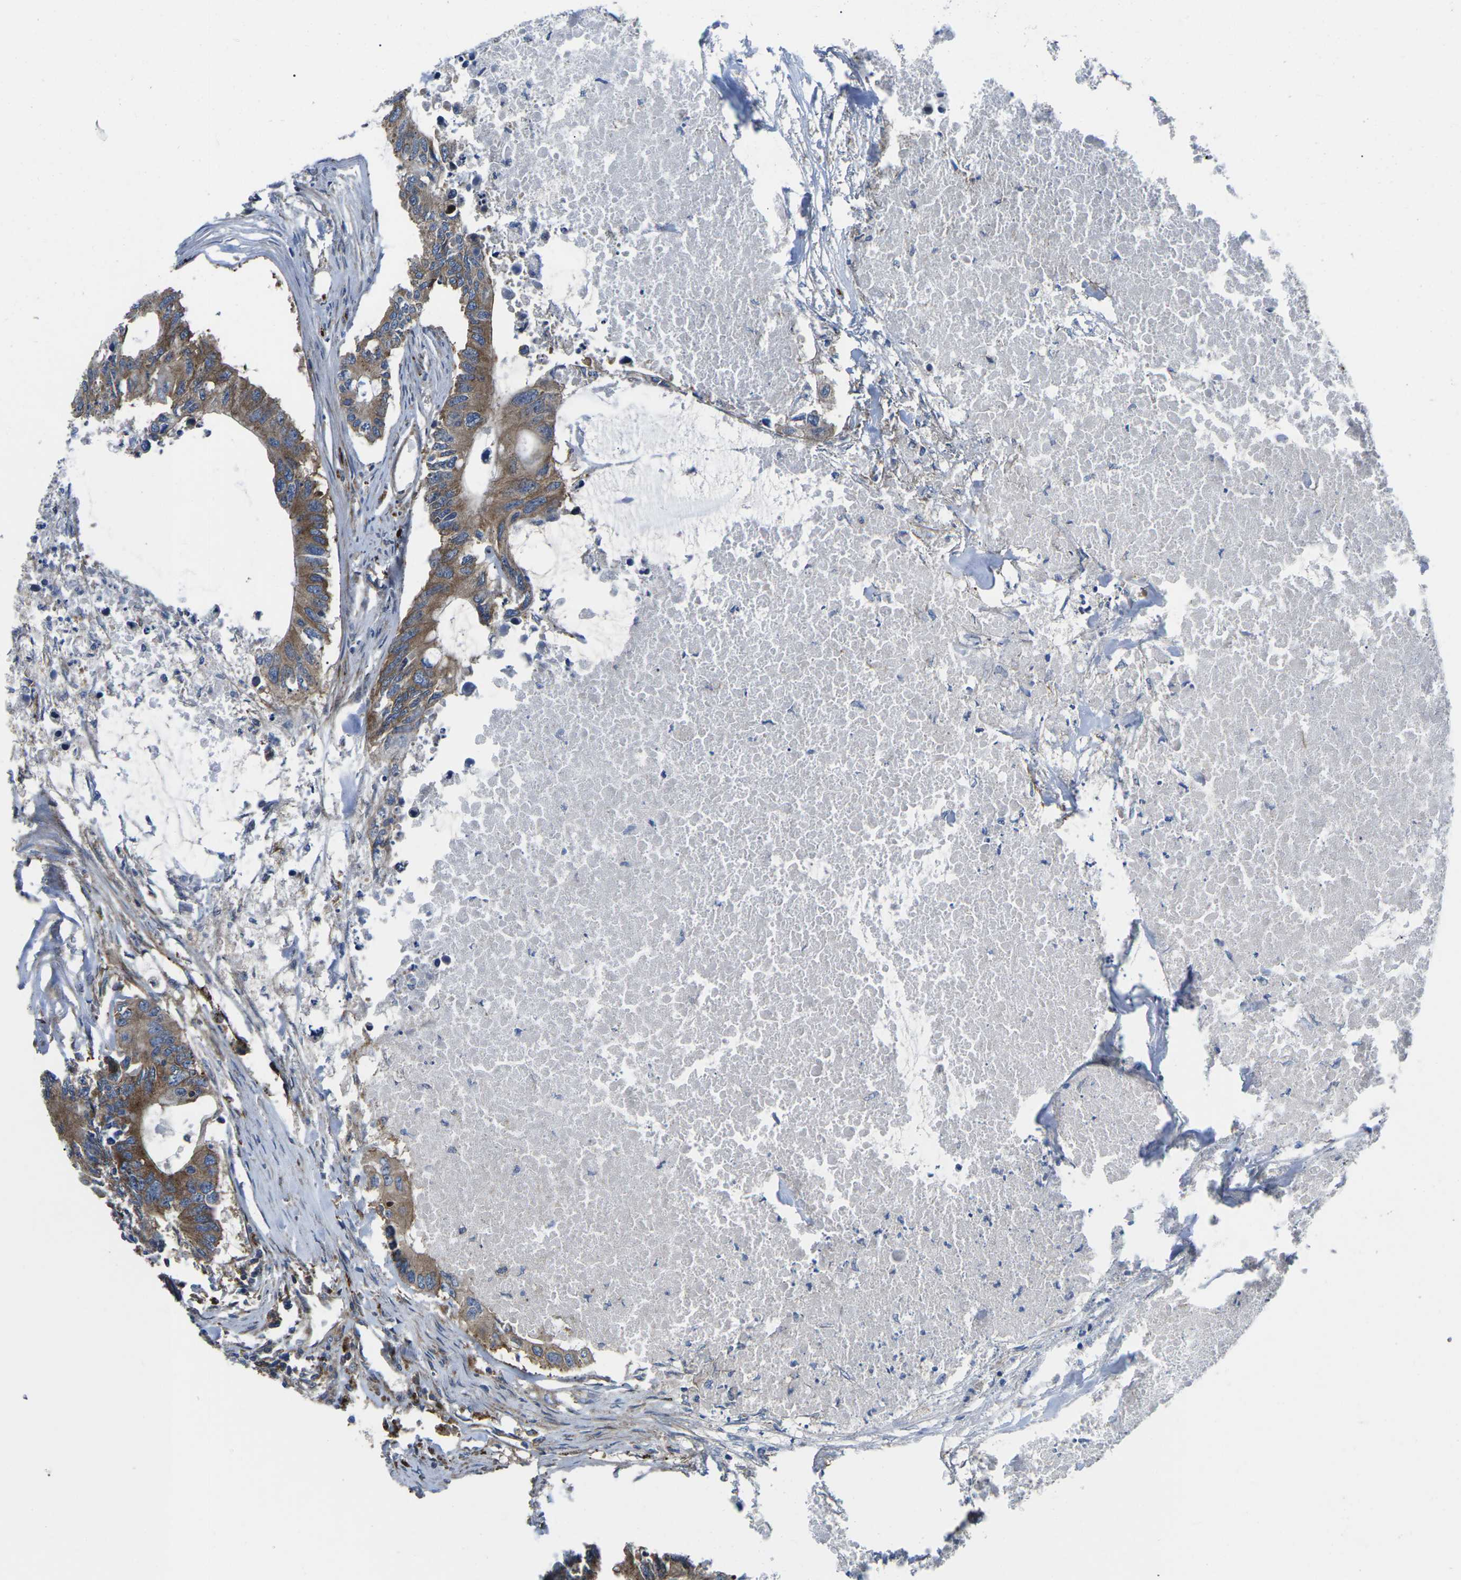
{"staining": {"intensity": "moderate", "quantity": ">75%", "location": "cytoplasmic/membranous"}, "tissue": "colorectal cancer", "cell_type": "Tumor cells", "image_type": "cancer", "snomed": [{"axis": "morphology", "description": "Adenocarcinoma, NOS"}, {"axis": "topography", "description": "Colon"}], "caption": "Immunohistochemical staining of adenocarcinoma (colorectal) demonstrates medium levels of moderate cytoplasmic/membranous expression in approximately >75% of tumor cells. (DAB IHC, brown staining for protein, blue staining for nuclei).", "gene": "DLG1", "patient": {"sex": "male", "age": 71}}